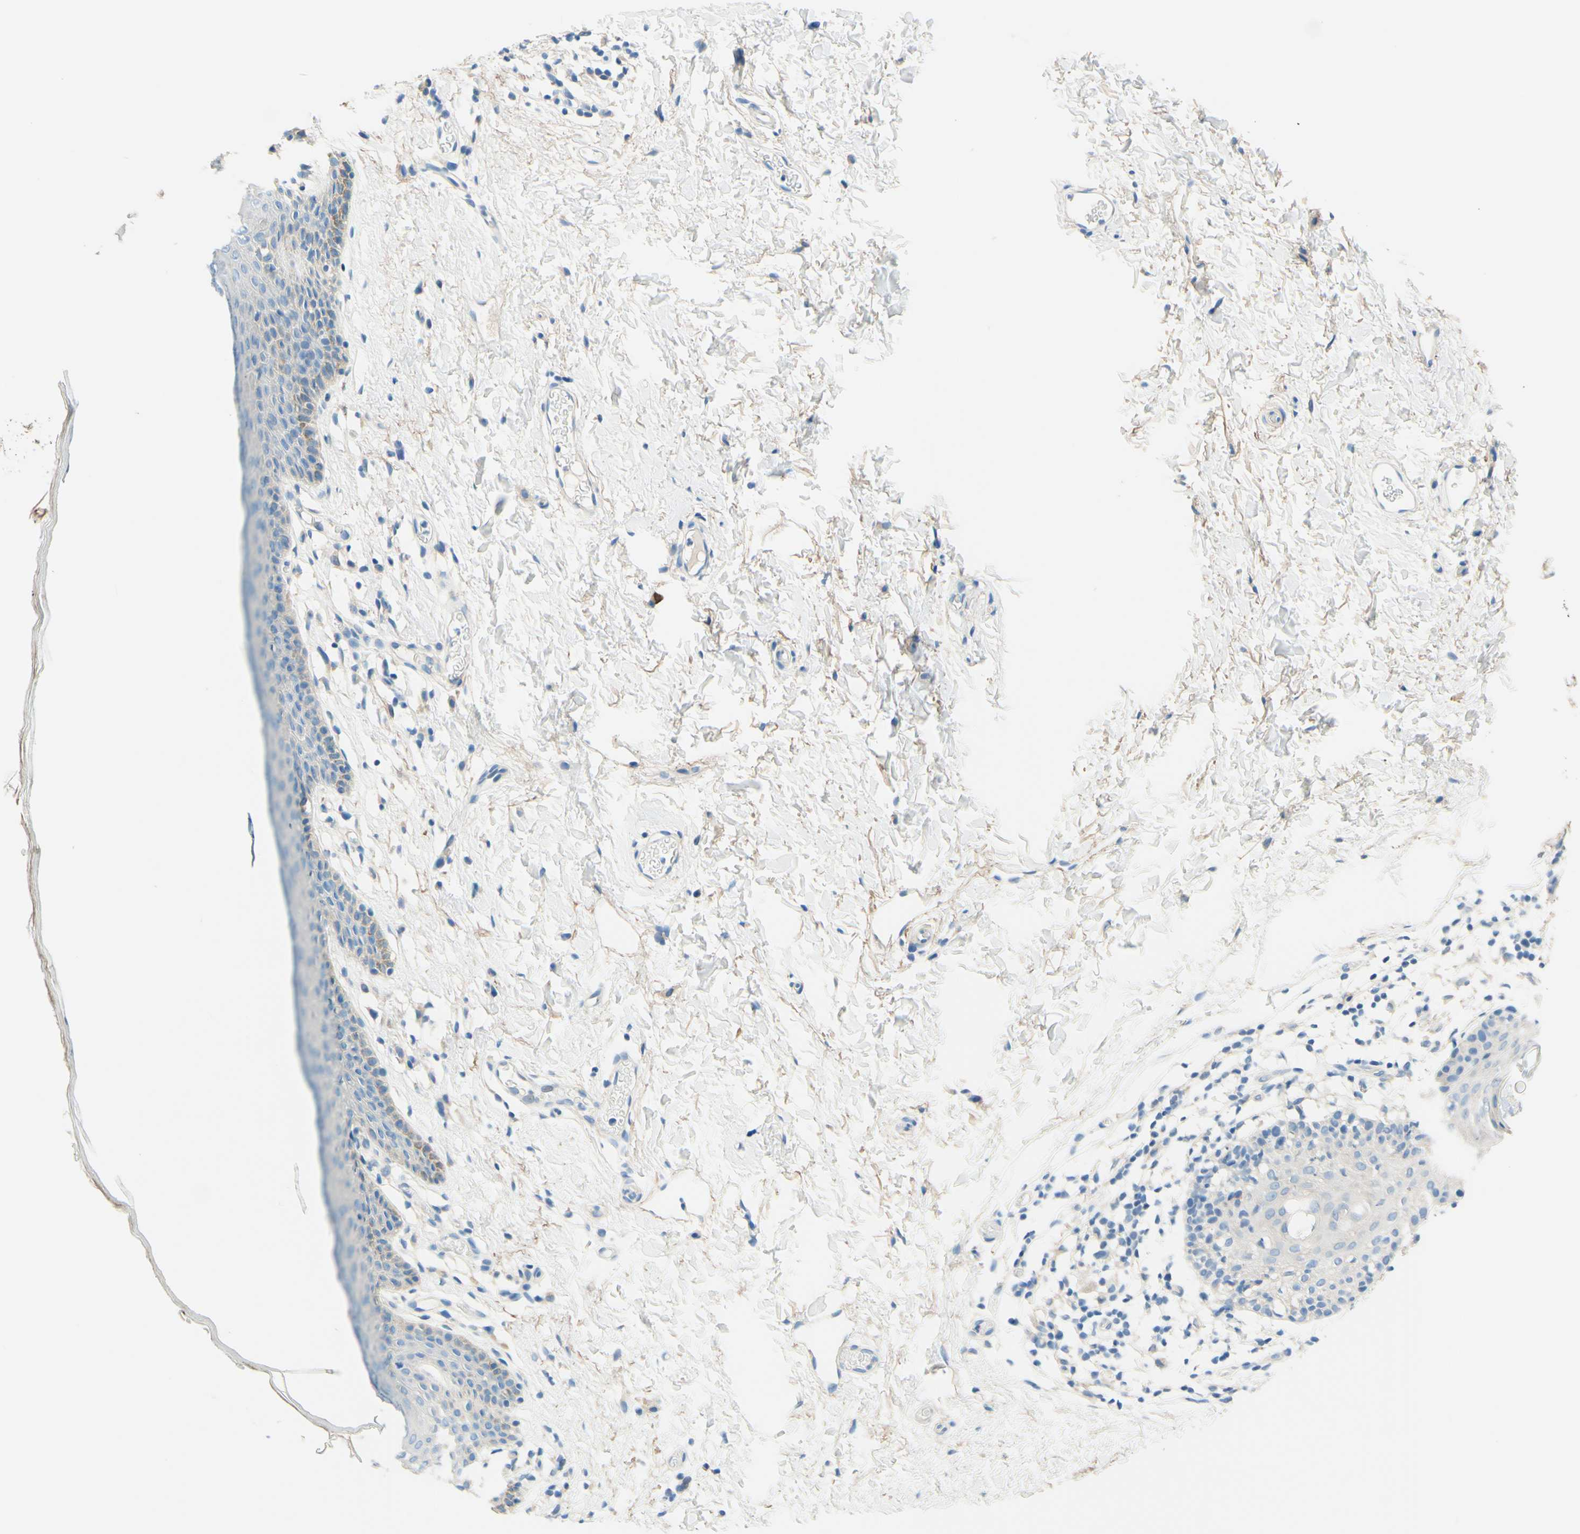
{"staining": {"intensity": "moderate", "quantity": "<25%", "location": "cytoplasmic/membranous"}, "tissue": "skin", "cell_type": "Epidermal cells", "image_type": "normal", "snomed": [{"axis": "morphology", "description": "Normal tissue, NOS"}, {"axis": "topography", "description": "Adipose tissue"}, {"axis": "topography", "description": "Vascular tissue"}, {"axis": "topography", "description": "Anal"}, {"axis": "topography", "description": "Peripheral nerve tissue"}], "caption": "IHC histopathology image of normal skin stained for a protein (brown), which displays low levels of moderate cytoplasmic/membranous staining in approximately <25% of epidermal cells.", "gene": "PASD1", "patient": {"sex": "female", "age": 54}}